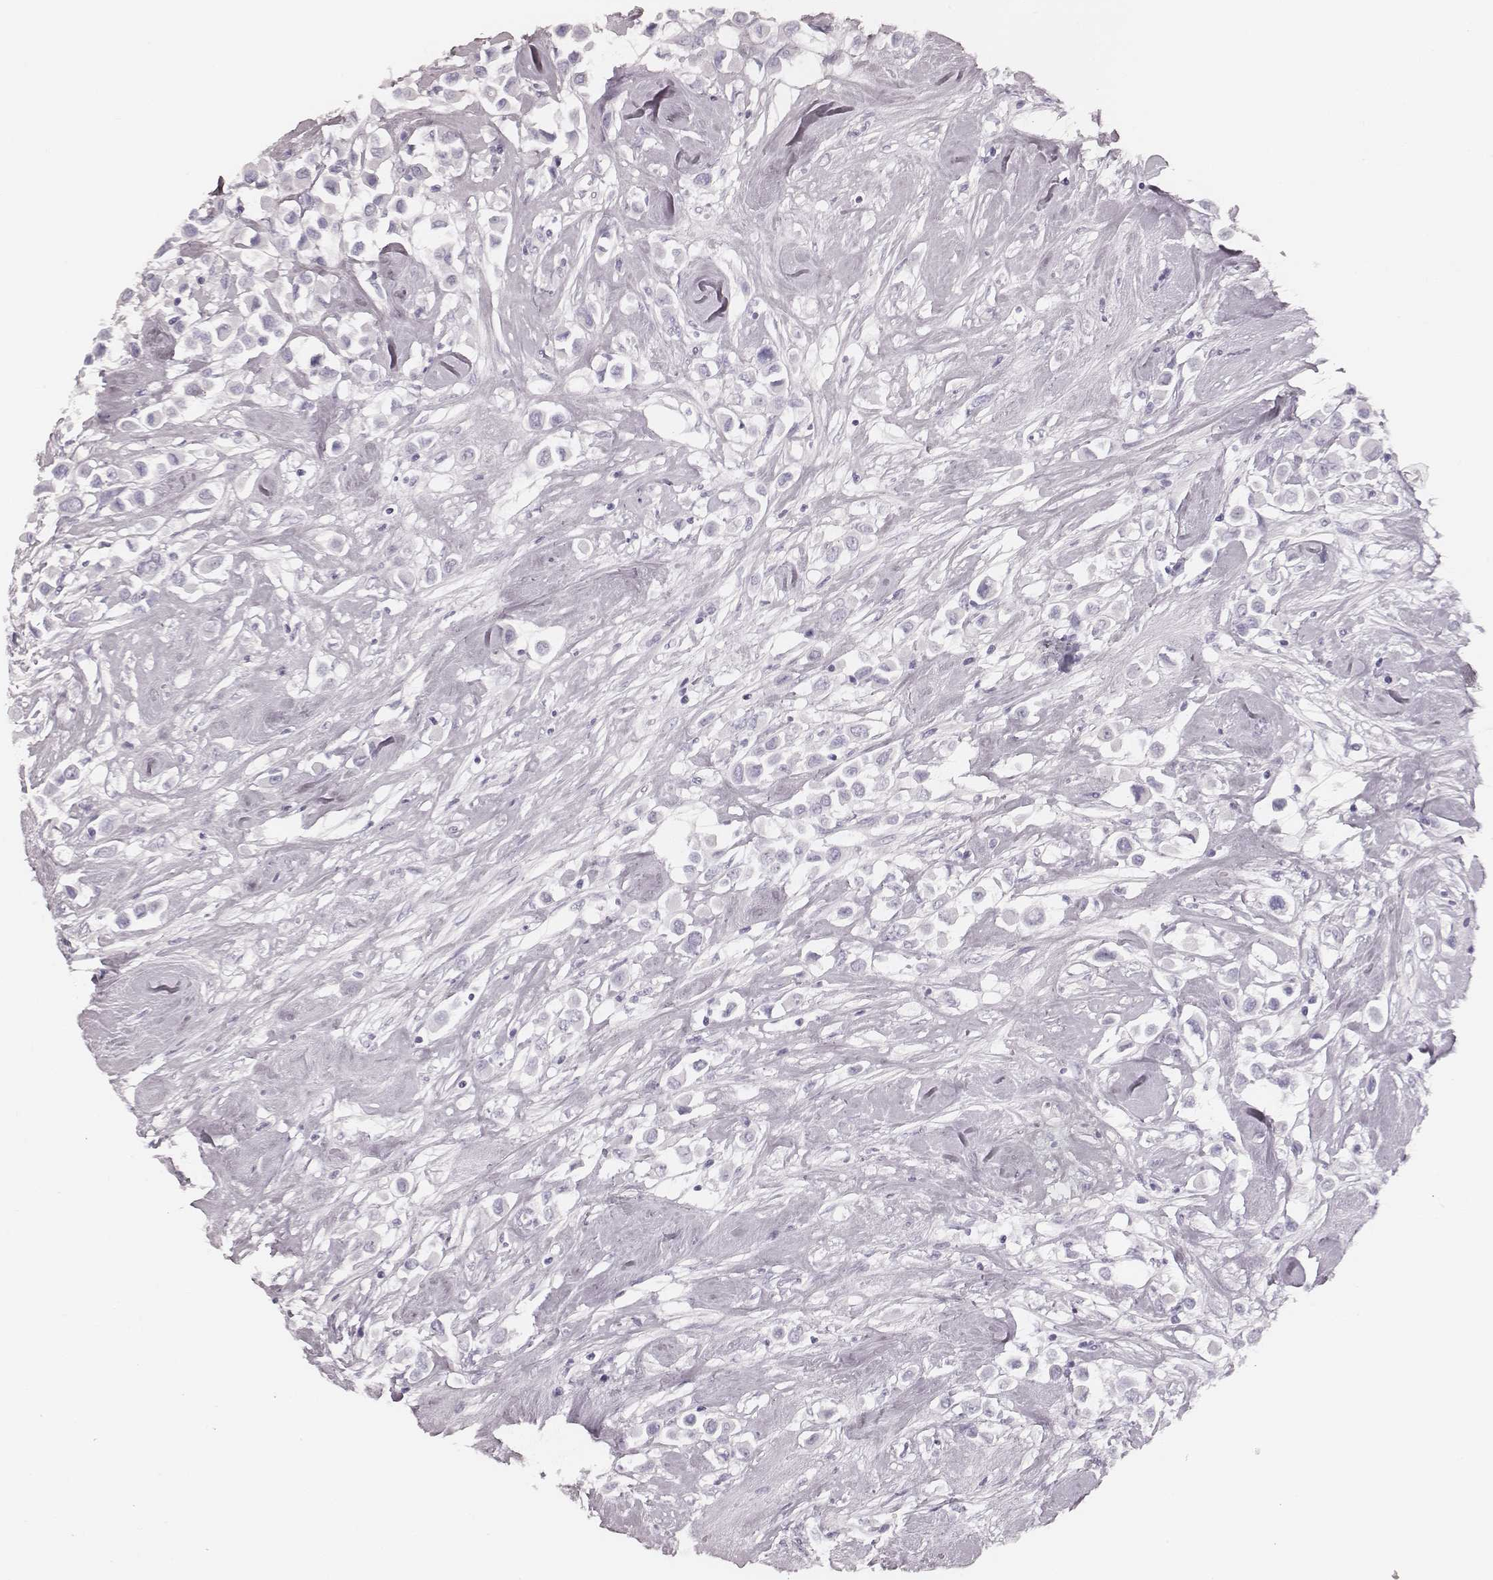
{"staining": {"intensity": "negative", "quantity": "none", "location": "none"}, "tissue": "breast cancer", "cell_type": "Tumor cells", "image_type": "cancer", "snomed": [{"axis": "morphology", "description": "Duct carcinoma"}, {"axis": "topography", "description": "Breast"}], "caption": "Tumor cells are negative for protein expression in human breast cancer (intraductal carcinoma).", "gene": "MSX1", "patient": {"sex": "female", "age": 61}}